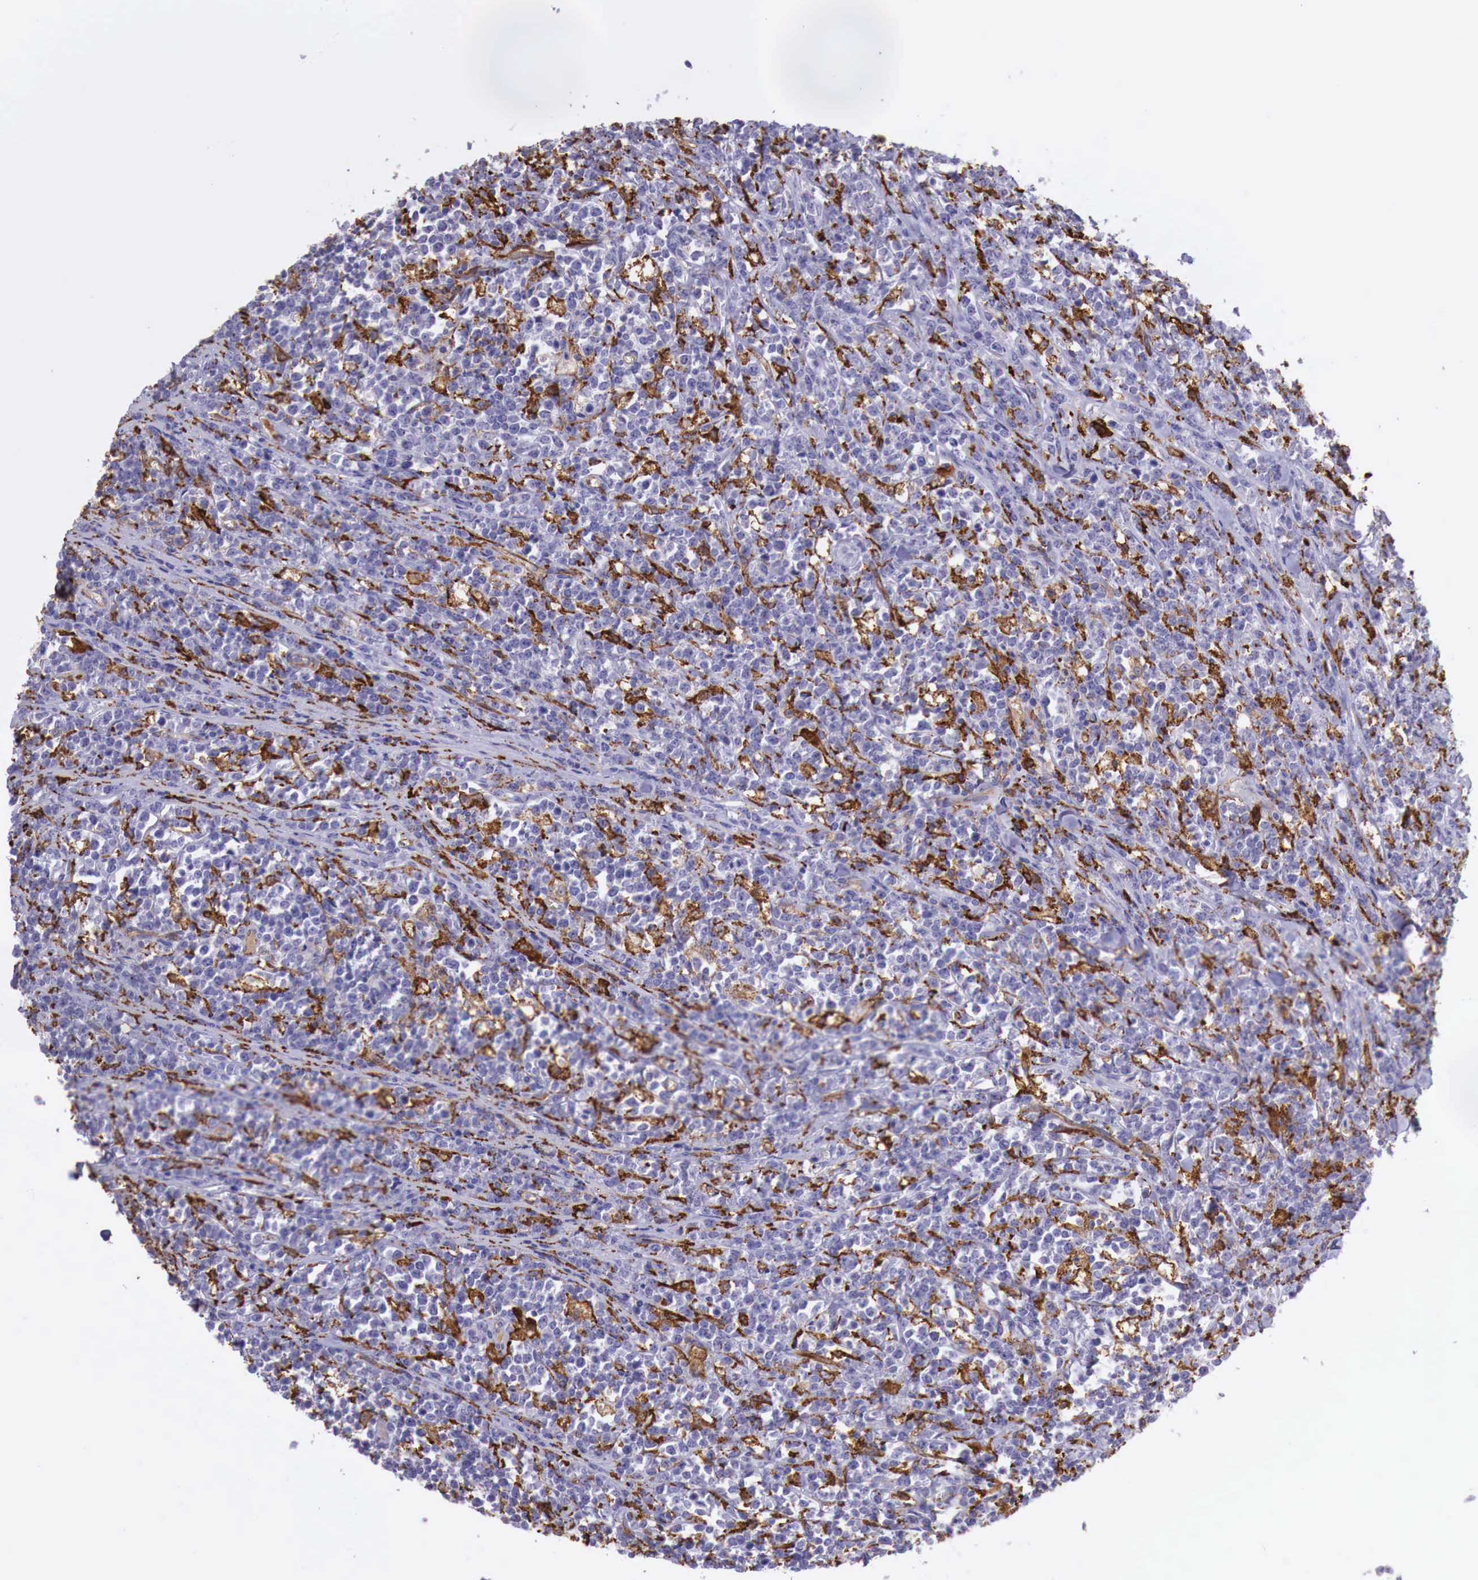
{"staining": {"intensity": "negative", "quantity": "none", "location": "none"}, "tissue": "lymphoma", "cell_type": "Tumor cells", "image_type": "cancer", "snomed": [{"axis": "morphology", "description": "Malignant lymphoma, non-Hodgkin's type, High grade"}, {"axis": "topography", "description": "Small intestine"}, {"axis": "topography", "description": "Colon"}], "caption": "A high-resolution histopathology image shows immunohistochemistry (IHC) staining of high-grade malignant lymphoma, non-Hodgkin's type, which exhibits no significant staining in tumor cells.", "gene": "MSR1", "patient": {"sex": "male", "age": 8}}